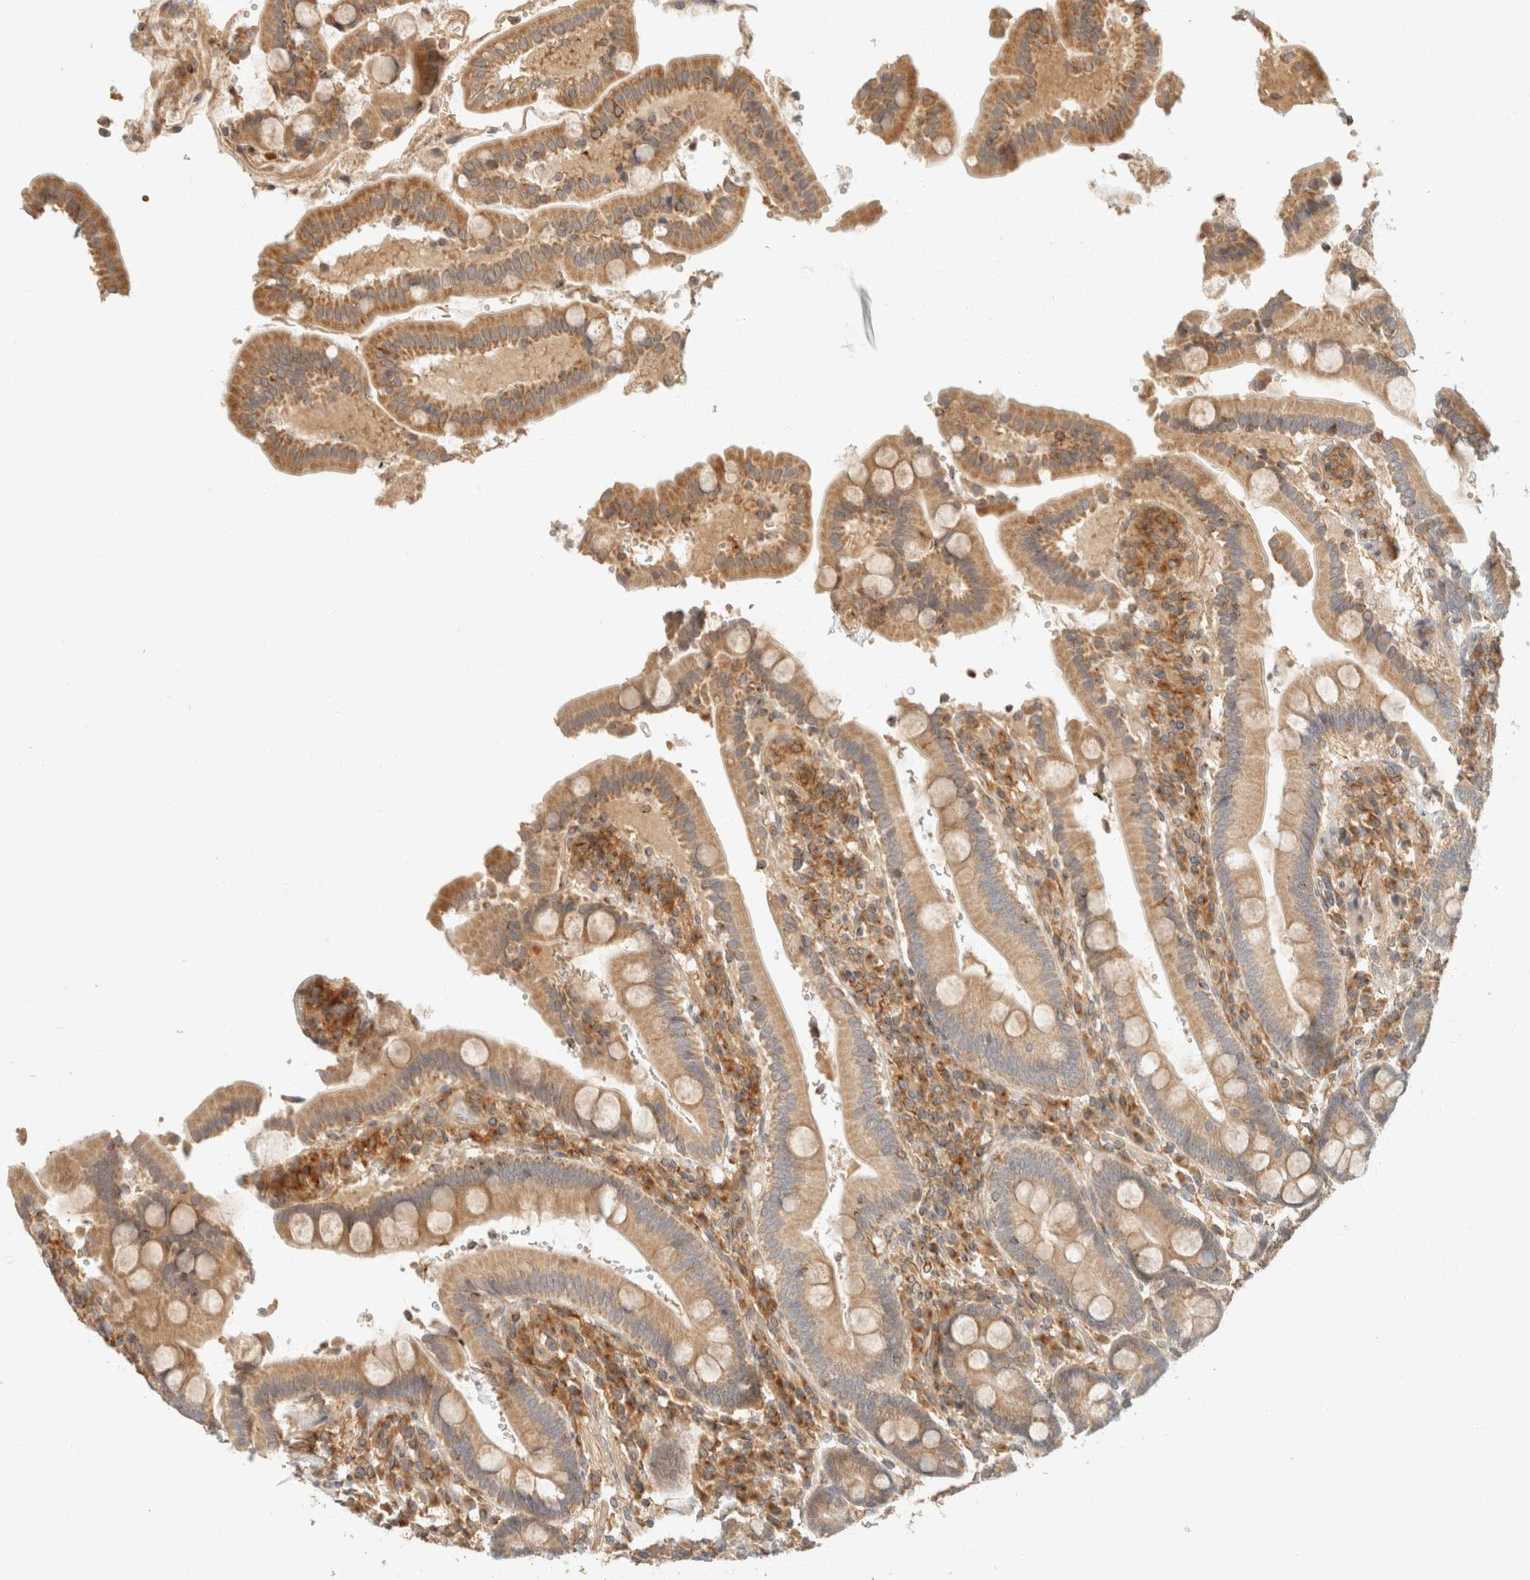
{"staining": {"intensity": "moderate", "quantity": ">75%", "location": "cytoplasmic/membranous"}, "tissue": "duodenum", "cell_type": "Glandular cells", "image_type": "normal", "snomed": [{"axis": "morphology", "description": "Normal tissue, NOS"}, {"axis": "topography", "description": "Small intestine, NOS"}], "caption": "Glandular cells show medium levels of moderate cytoplasmic/membranous staining in about >75% of cells in unremarkable duodenum. Immunohistochemistry (ihc) stains the protein in brown and the nuclei are stained blue.", "gene": "TACC1", "patient": {"sex": "female", "age": 71}}